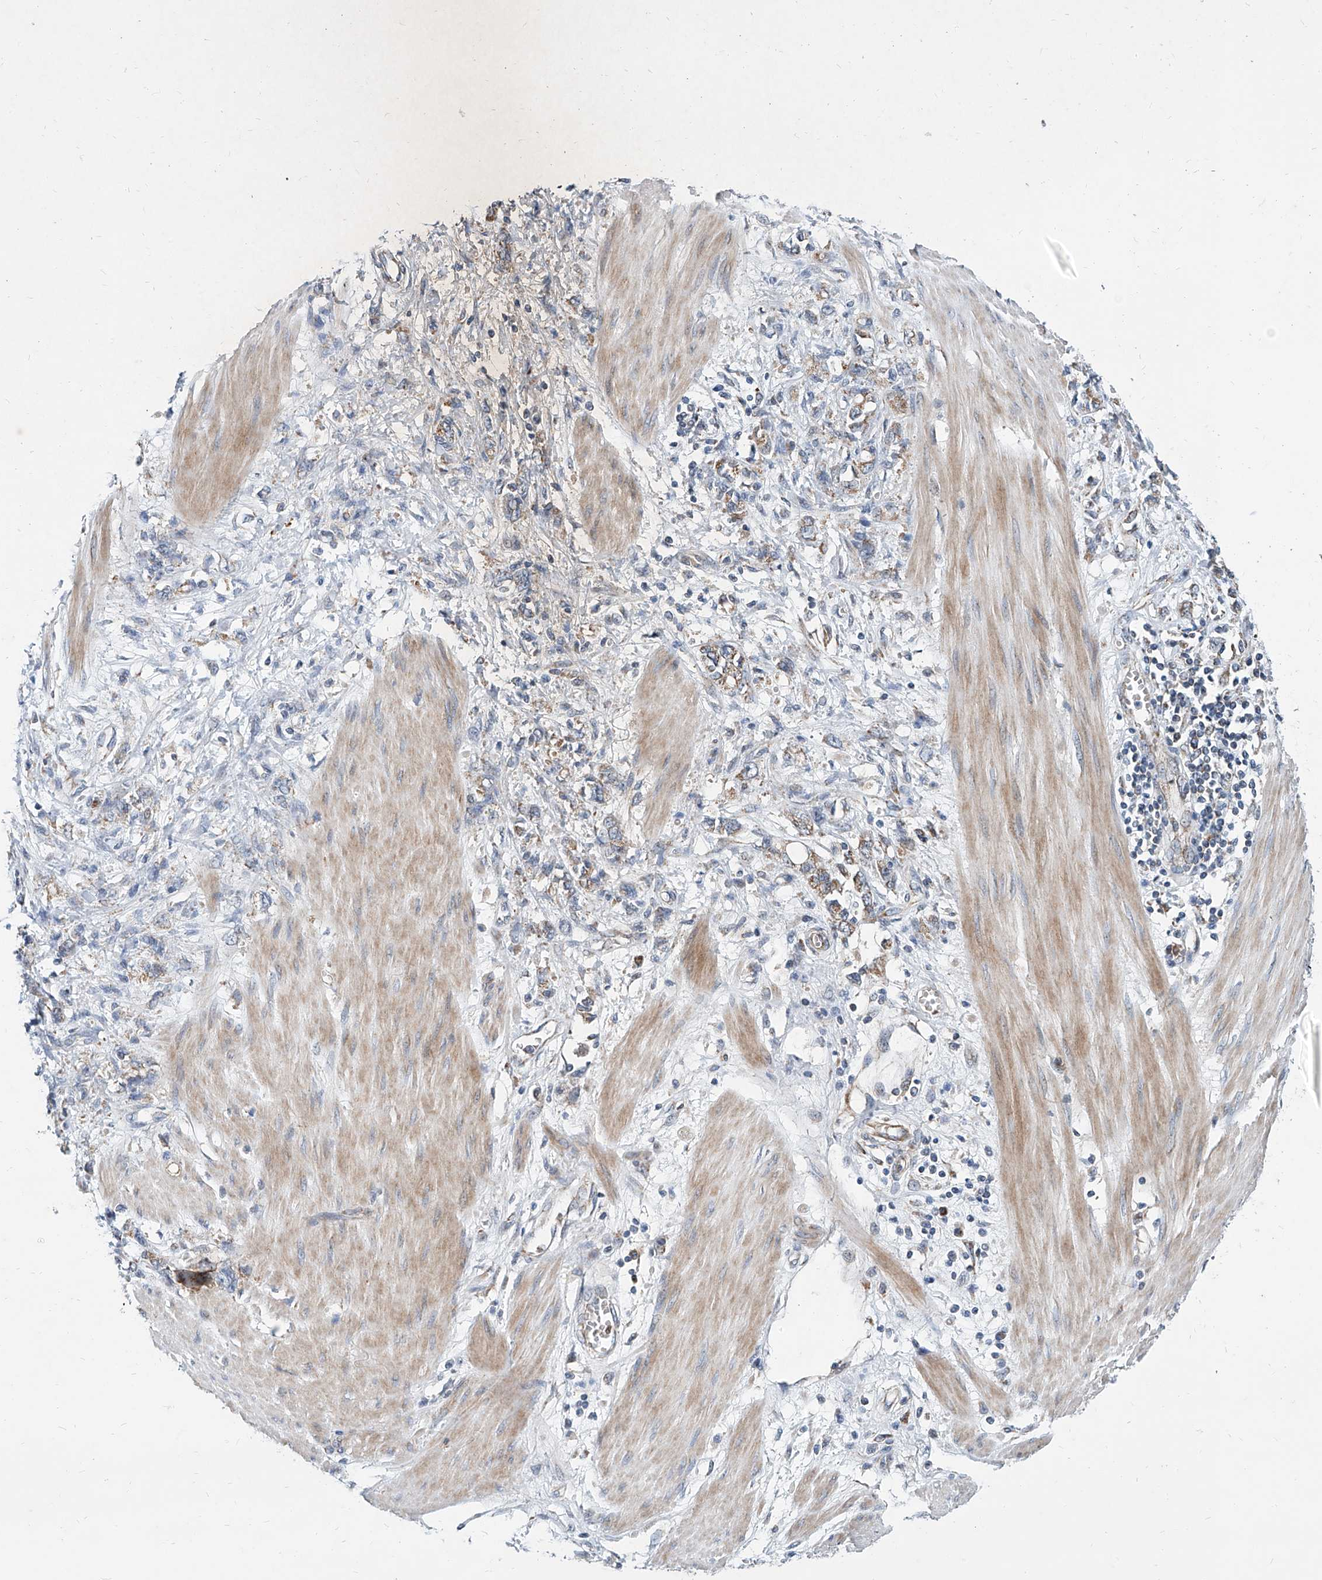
{"staining": {"intensity": "moderate", "quantity": ">75%", "location": "cytoplasmic/membranous"}, "tissue": "stomach cancer", "cell_type": "Tumor cells", "image_type": "cancer", "snomed": [{"axis": "morphology", "description": "Adenocarcinoma, NOS"}, {"axis": "topography", "description": "Stomach"}], "caption": "Brown immunohistochemical staining in stomach cancer demonstrates moderate cytoplasmic/membranous staining in approximately >75% of tumor cells.", "gene": "USP48", "patient": {"sex": "female", "age": 76}}